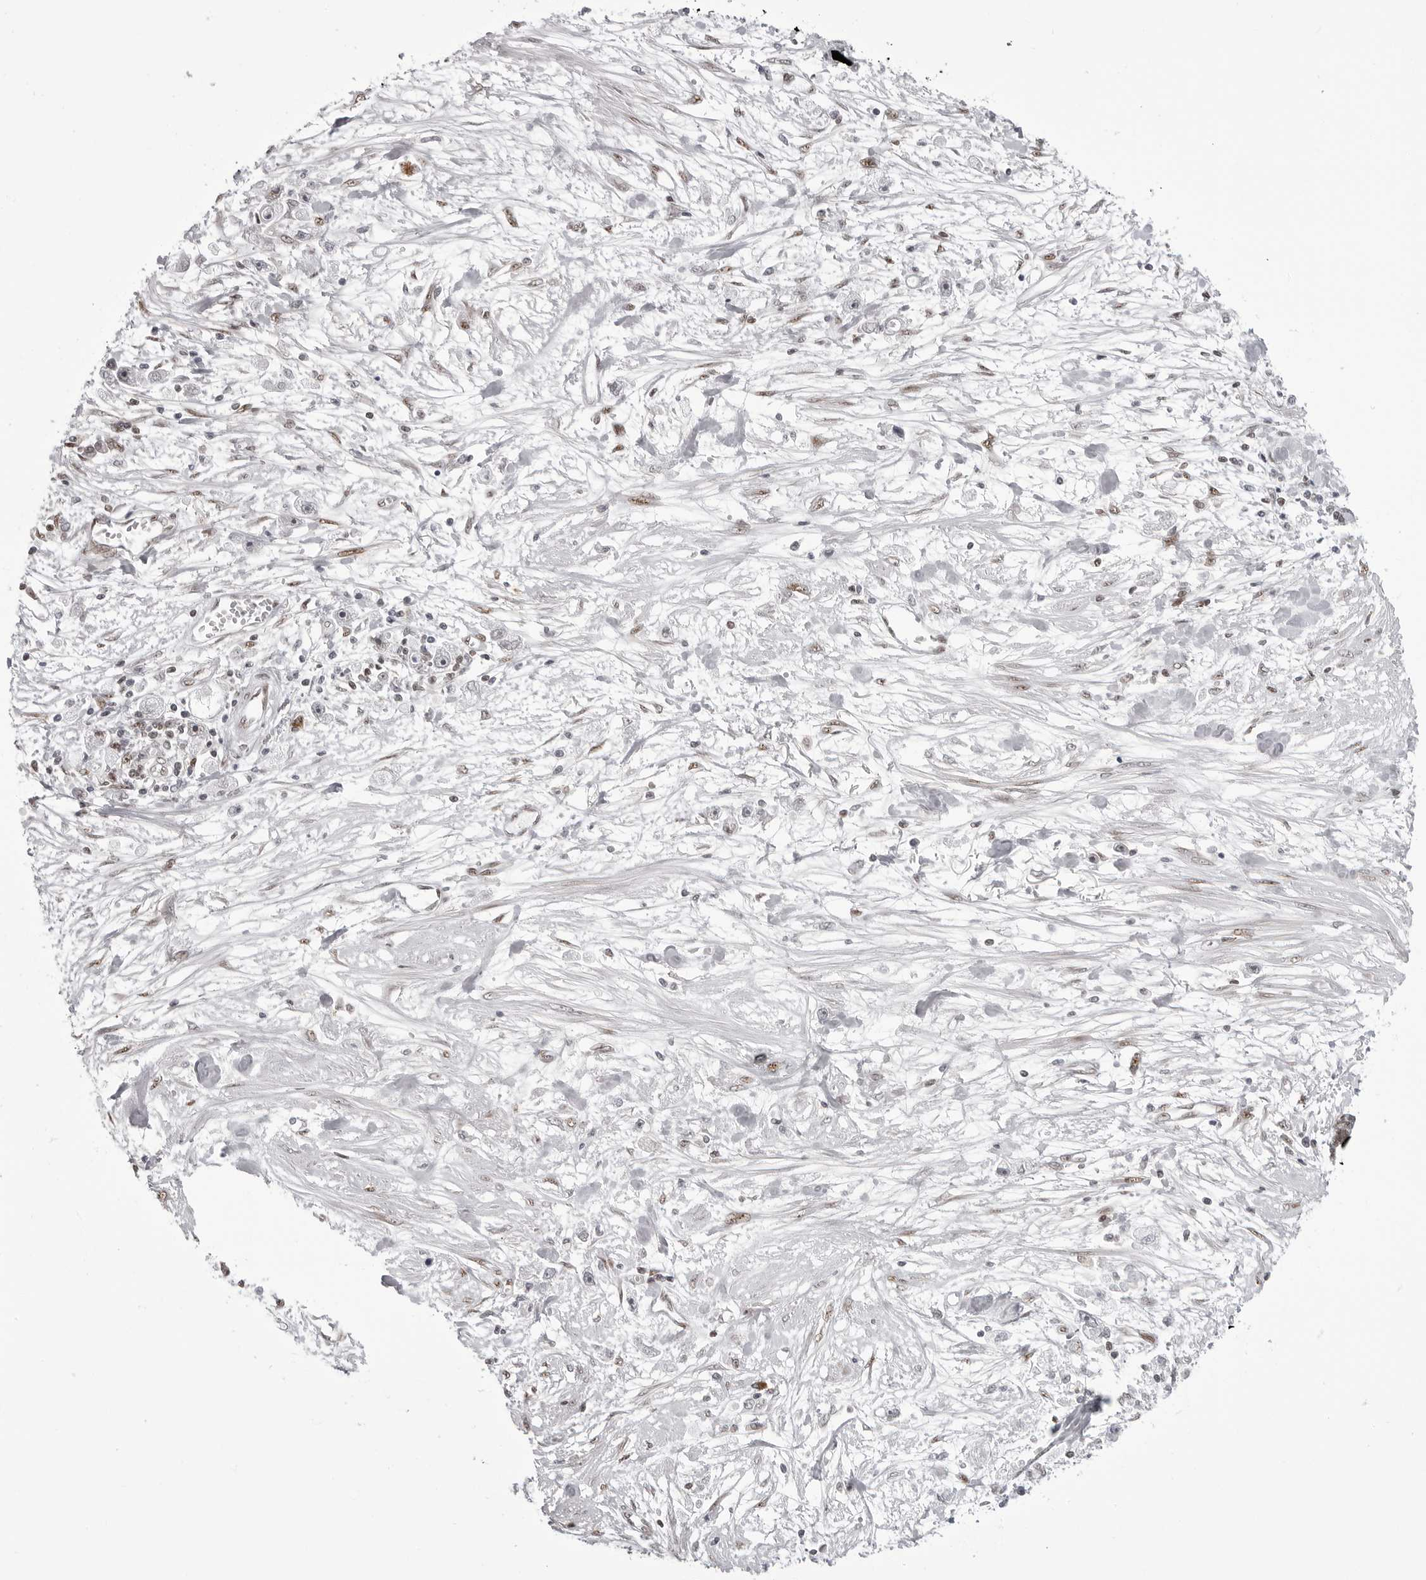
{"staining": {"intensity": "moderate", "quantity": "<25%", "location": "nuclear"}, "tissue": "stomach cancer", "cell_type": "Tumor cells", "image_type": "cancer", "snomed": [{"axis": "morphology", "description": "Adenocarcinoma, NOS"}, {"axis": "topography", "description": "Stomach"}], "caption": "DAB (3,3'-diaminobenzidine) immunohistochemical staining of stomach adenocarcinoma displays moderate nuclear protein expression in about <25% of tumor cells.", "gene": "WRAP53", "patient": {"sex": "female", "age": 59}}